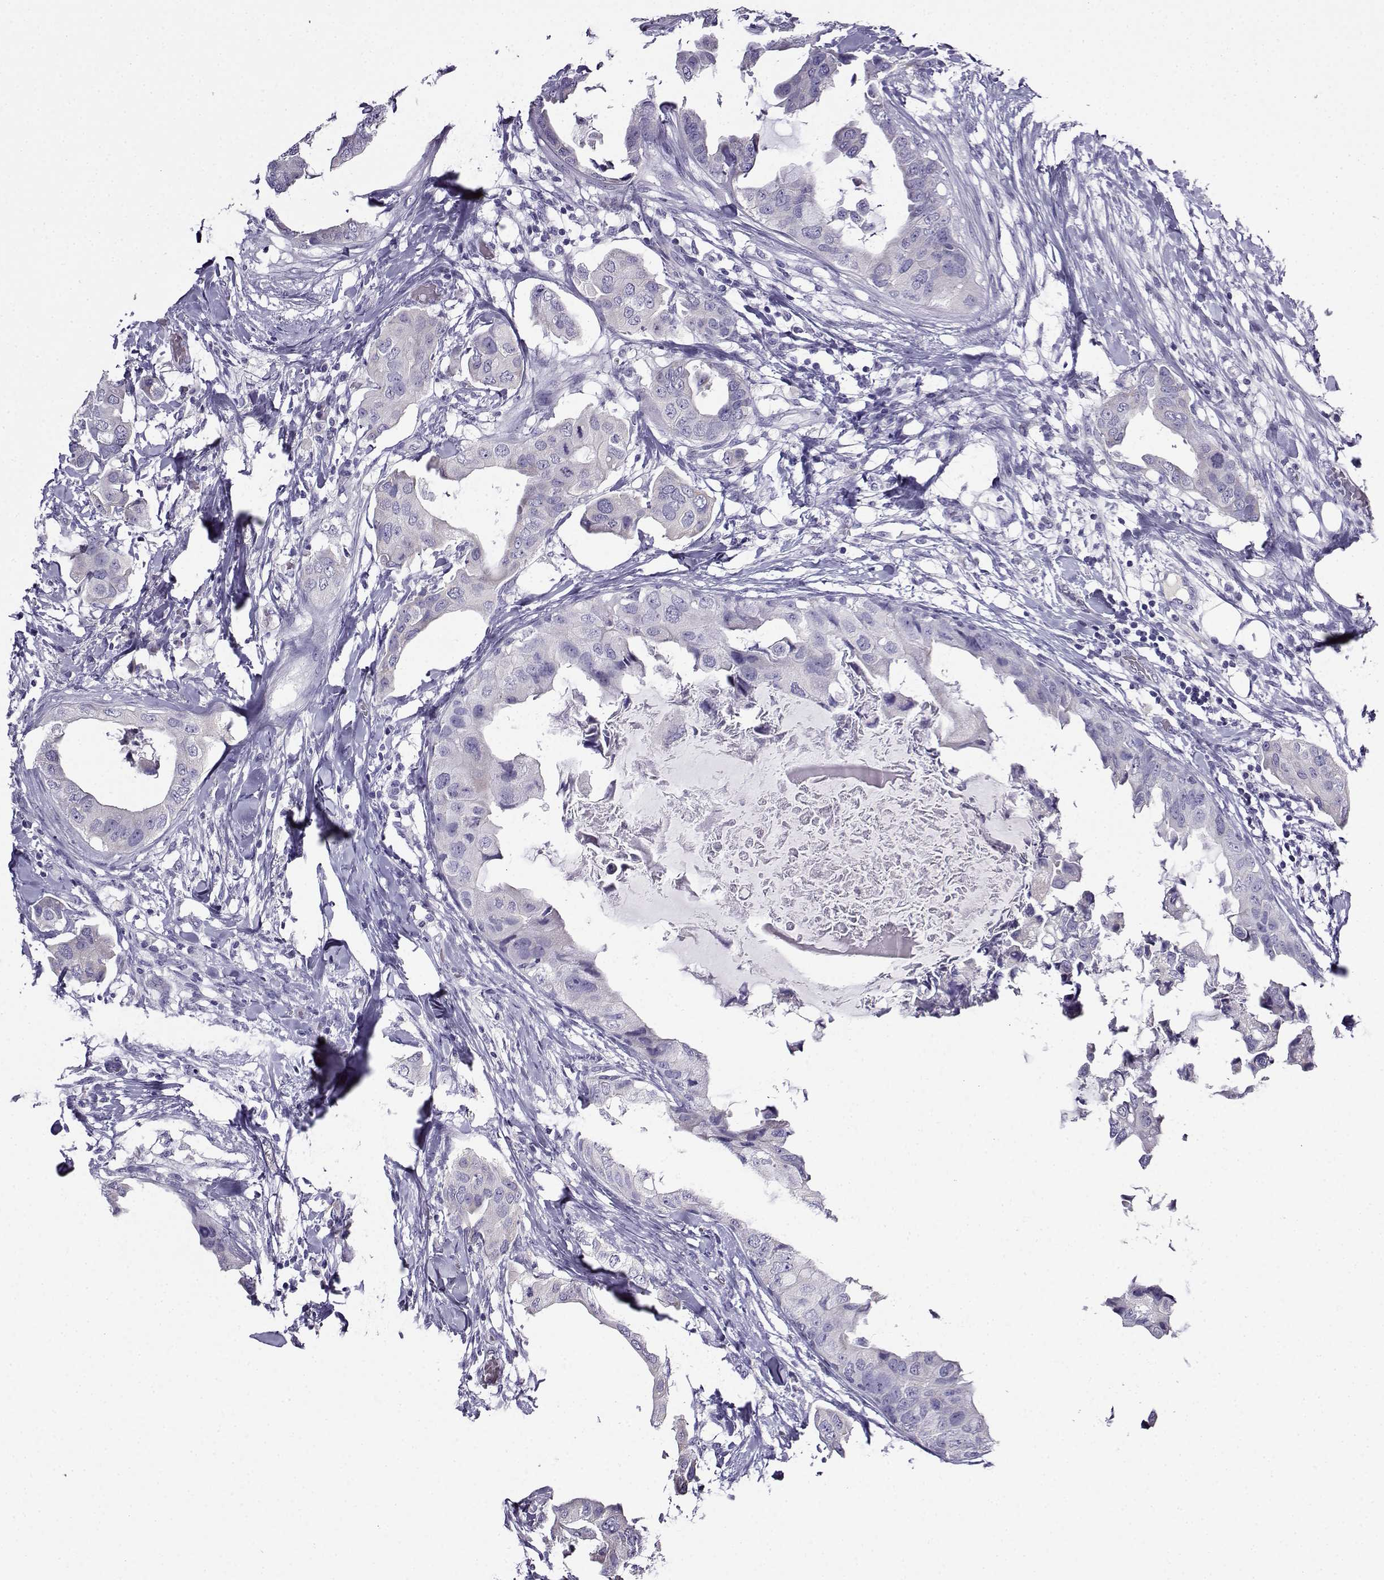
{"staining": {"intensity": "negative", "quantity": "none", "location": "none"}, "tissue": "breast cancer", "cell_type": "Tumor cells", "image_type": "cancer", "snomed": [{"axis": "morphology", "description": "Normal tissue, NOS"}, {"axis": "morphology", "description": "Duct carcinoma"}, {"axis": "topography", "description": "Breast"}], "caption": "DAB immunohistochemical staining of breast cancer shows no significant expression in tumor cells.", "gene": "LINGO1", "patient": {"sex": "female", "age": 40}}